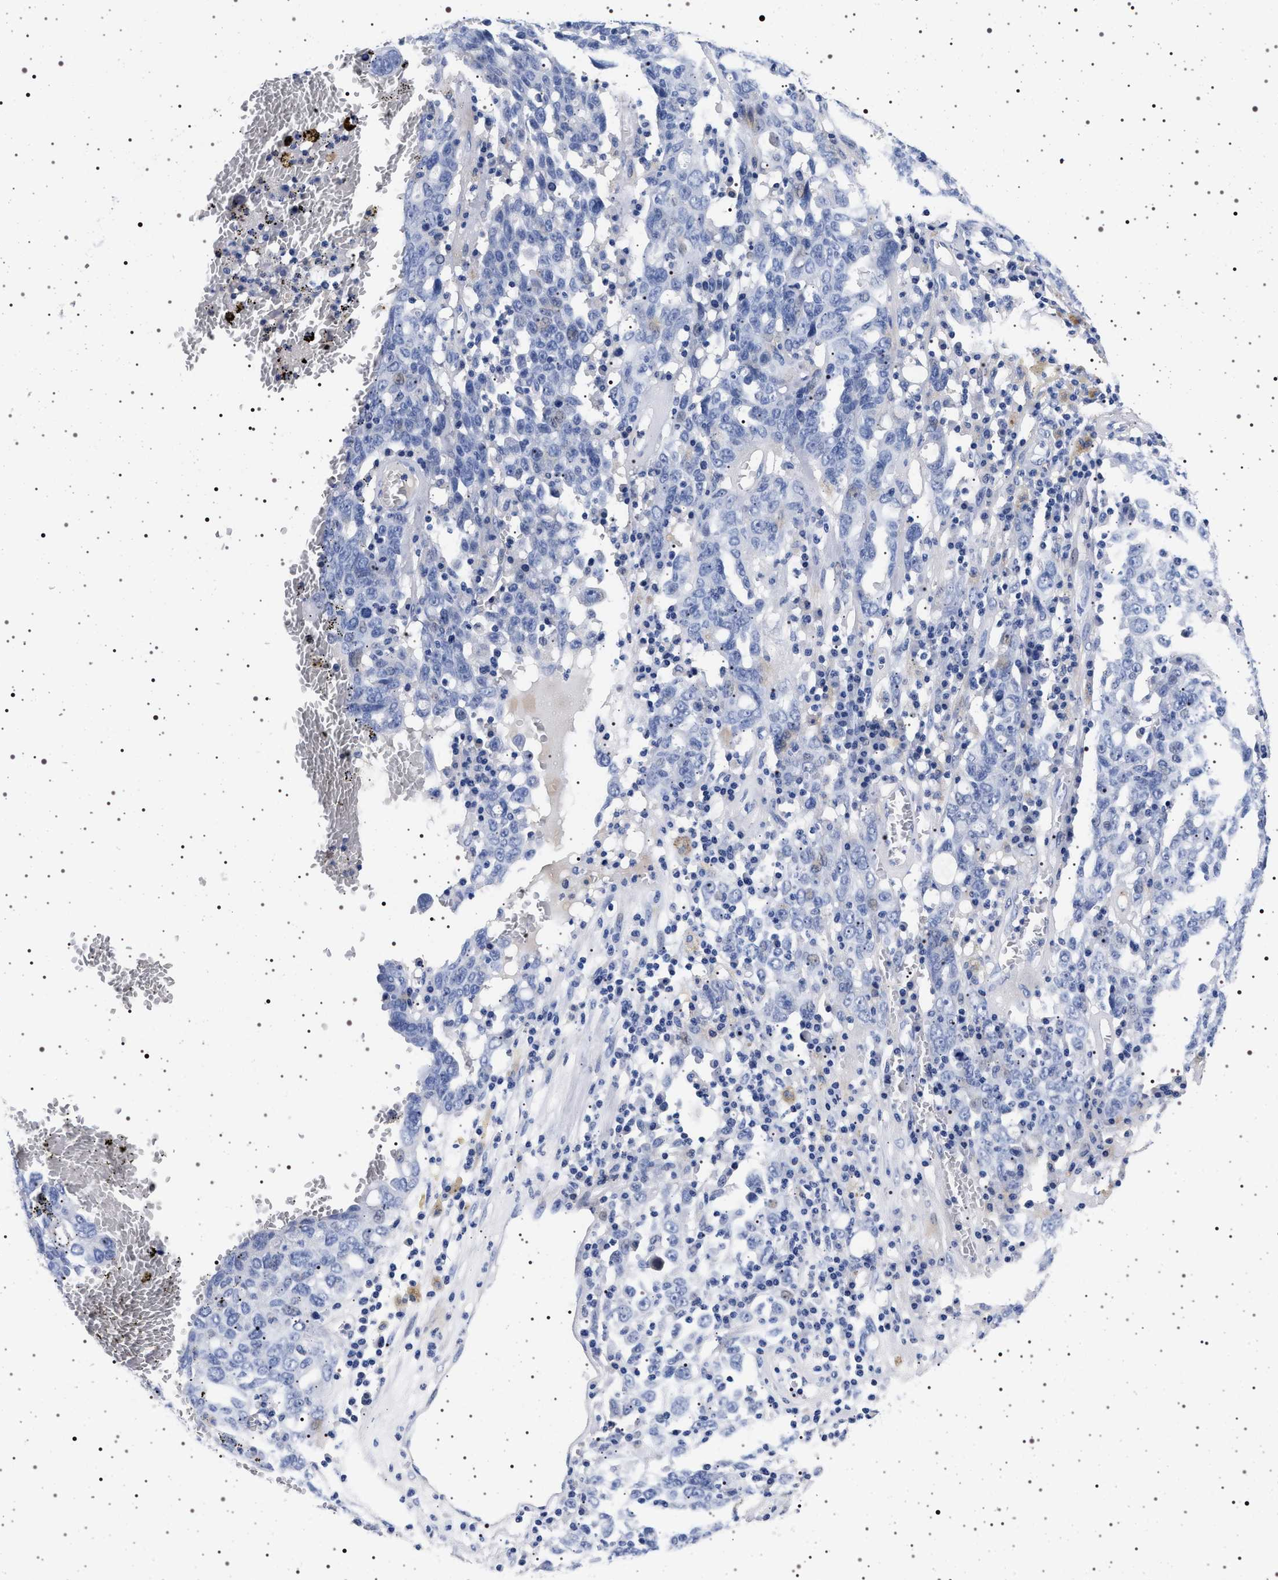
{"staining": {"intensity": "negative", "quantity": "none", "location": "none"}, "tissue": "ovarian cancer", "cell_type": "Tumor cells", "image_type": "cancer", "snomed": [{"axis": "morphology", "description": "Carcinoma, endometroid"}, {"axis": "topography", "description": "Ovary"}], "caption": "High magnification brightfield microscopy of ovarian endometroid carcinoma stained with DAB (3,3'-diaminobenzidine) (brown) and counterstained with hematoxylin (blue): tumor cells show no significant expression.", "gene": "MAPK10", "patient": {"sex": "female", "age": 62}}